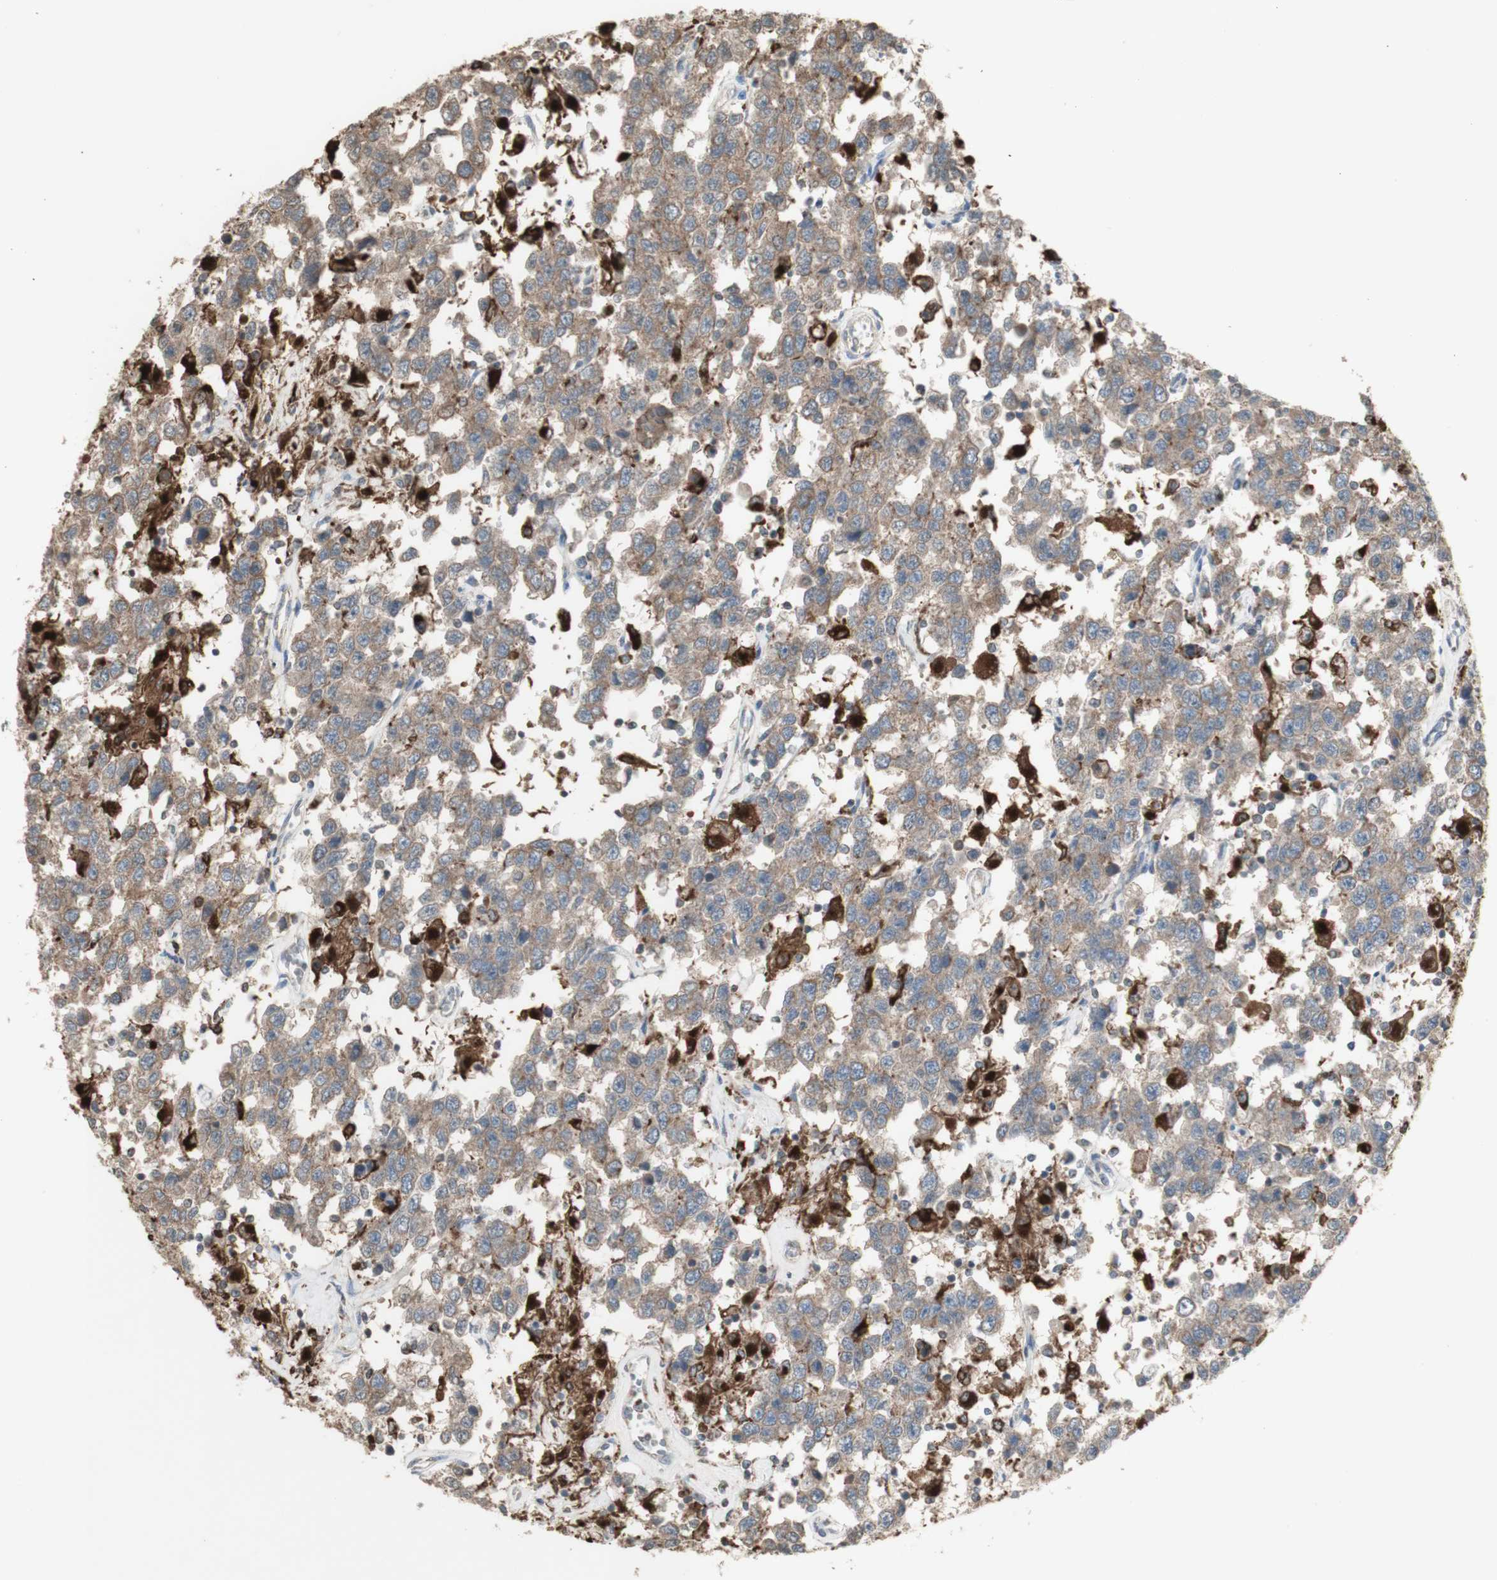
{"staining": {"intensity": "weak", "quantity": ">75%", "location": "cytoplasmic/membranous"}, "tissue": "testis cancer", "cell_type": "Tumor cells", "image_type": "cancer", "snomed": [{"axis": "morphology", "description": "Seminoma, NOS"}, {"axis": "topography", "description": "Testis"}], "caption": "Immunohistochemistry (IHC) image of human testis cancer stained for a protein (brown), which demonstrates low levels of weak cytoplasmic/membranous staining in approximately >75% of tumor cells.", "gene": "ATP6V1E1", "patient": {"sex": "male", "age": 41}}